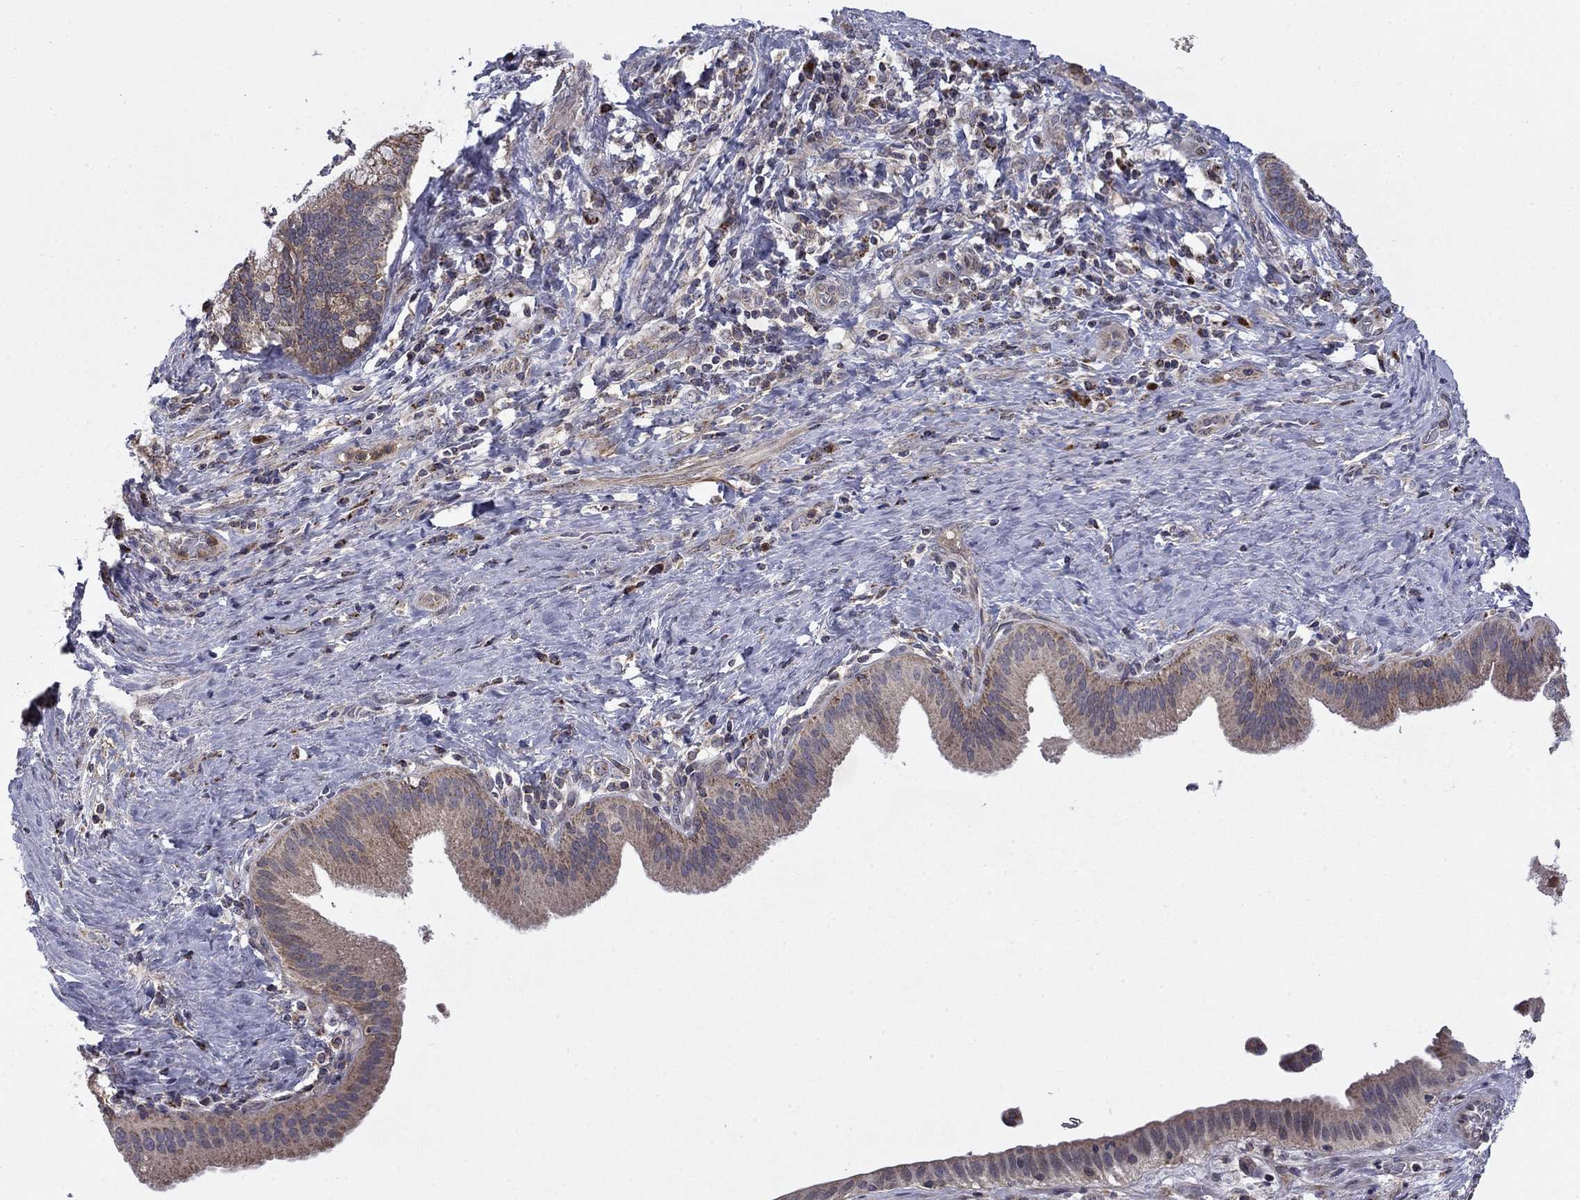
{"staining": {"intensity": "negative", "quantity": "none", "location": "none"}, "tissue": "liver cancer", "cell_type": "Tumor cells", "image_type": "cancer", "snomed": [{"axis": "morphology", "description": "Cholangiocarcinoma"}, {"axis": "topography", "description": "Liver"}], "caption": "Protein analysis of liver cholangiocarcinoma demonstrates no significant positivity in tumor cells.", "gene": "DOP1B", "patient": {"sex": "female", "age": 73}}